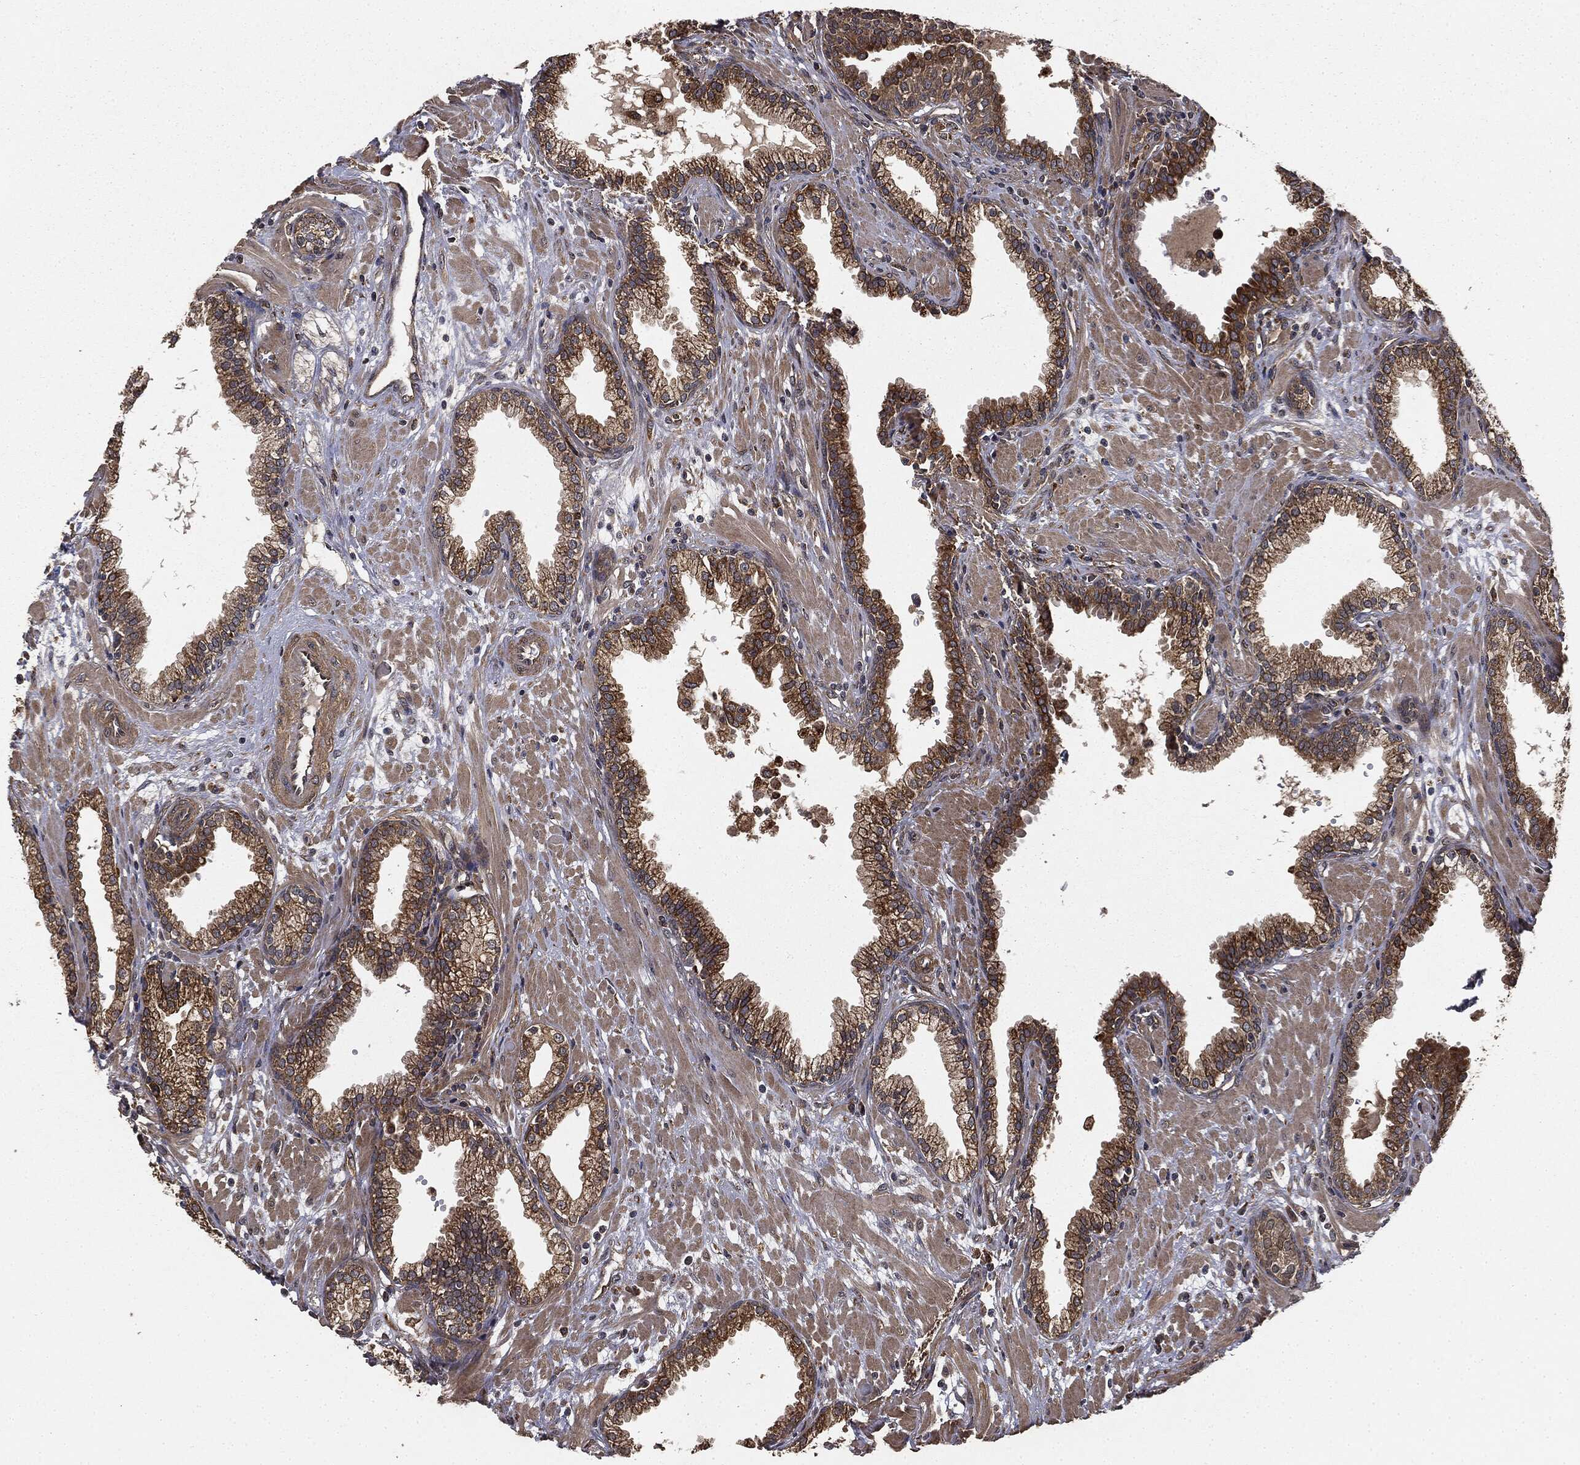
{"staining": {"intensity": "strong", "quantity": ">75%", "location": "cytoplasmic/membranous"}, "tissue": "prostate", "cell_type": "Glandular cells", "image_type": "normal", "snomed": [{"axis": "morphology", "description": "Normal tissue, NOS"}, {"axis": "topography", "description": "Prostate"}], "caption": "The micrograph displays immunohistochemical staining of benign prostate. There is strong cytoplasmic/membranous positivity is identified in about >75% of glandular cells.", "gene": "MIER2", "patient": {"sex": "male", "age": 64}}